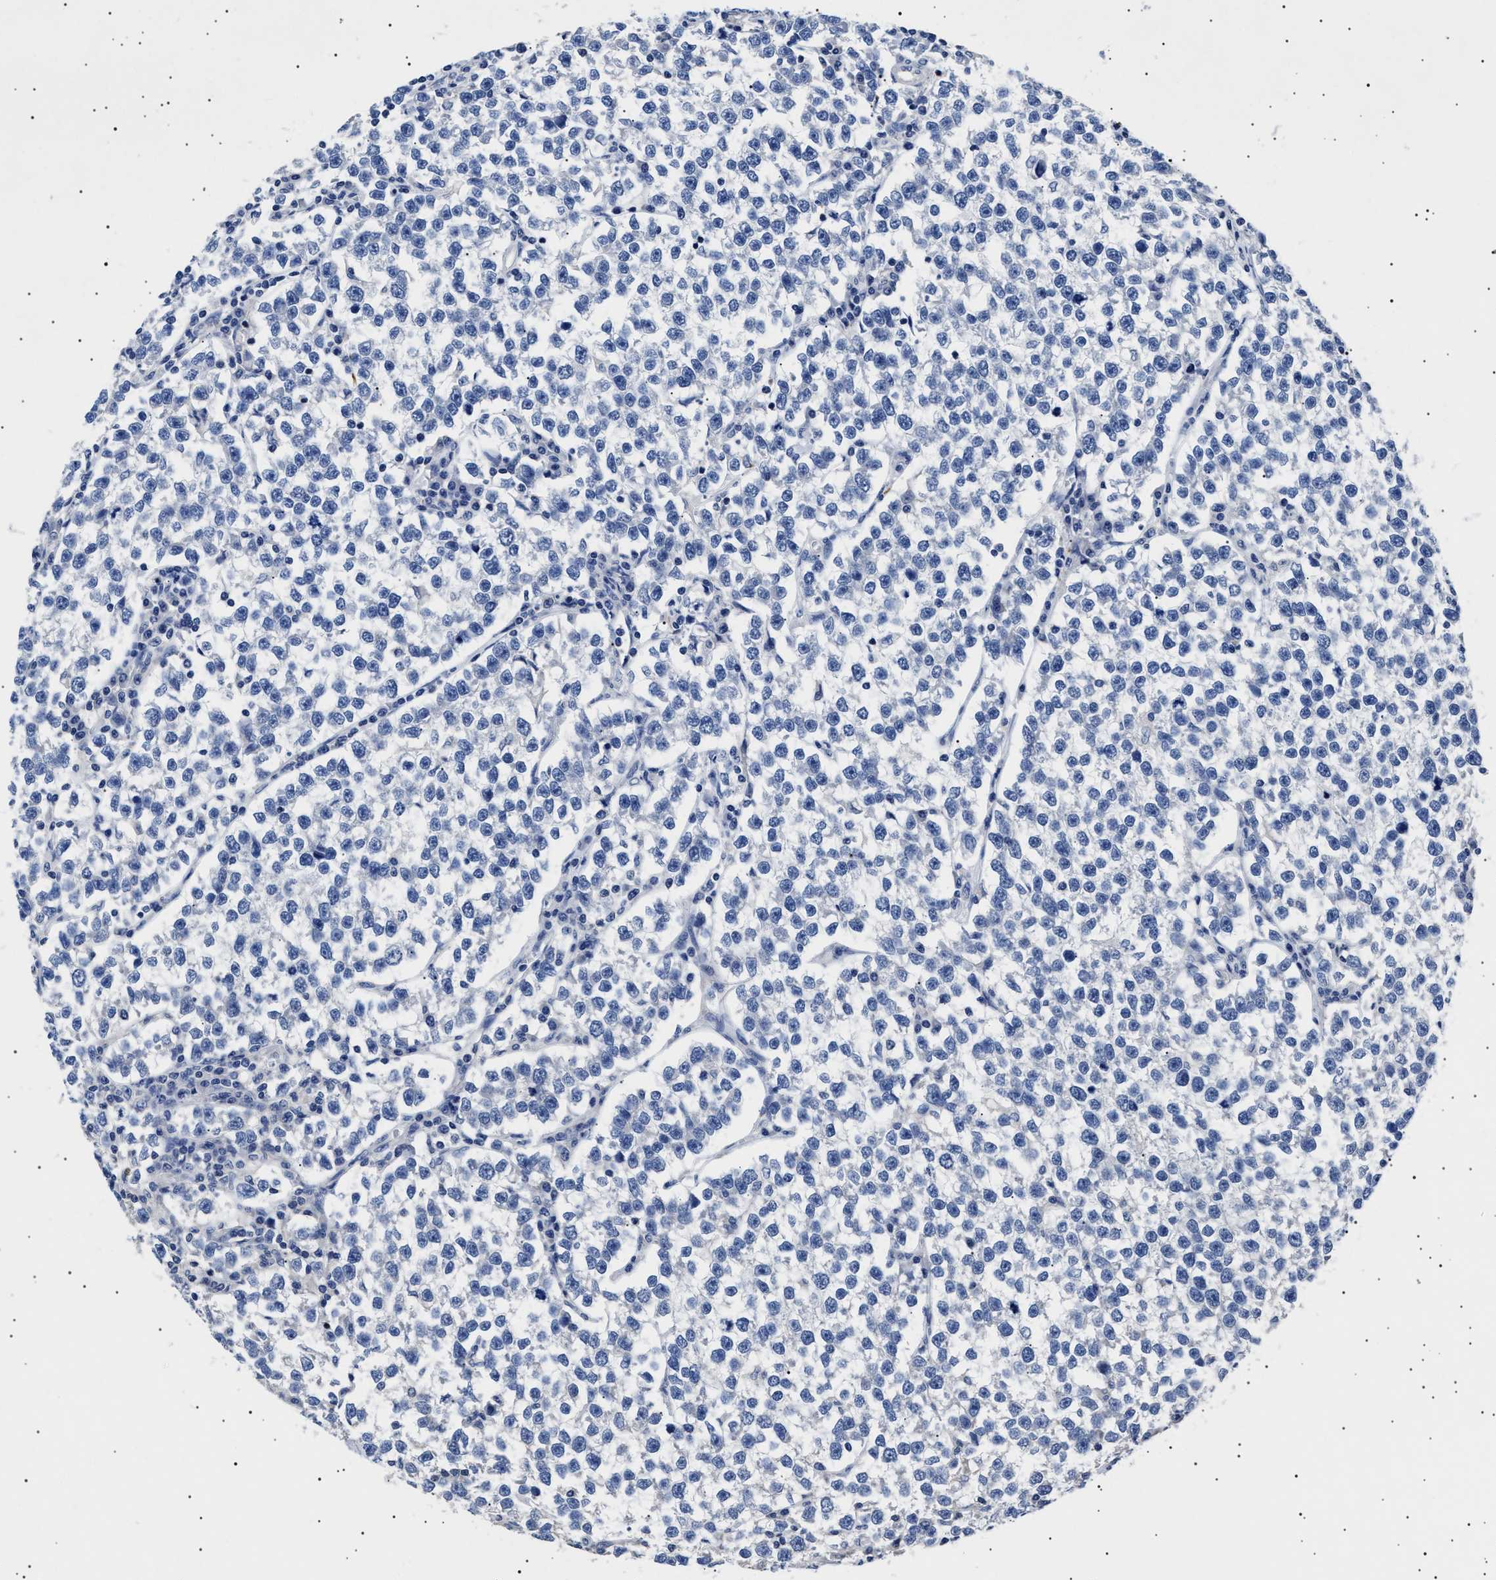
{"staining": {"intensity": "negative", "quantity": "none", "location": "none"}, "tissue": "testis cancer", "cell_type": "Tumor cells", "image_type": "cancer", "snomed": [{"axis": "morphology", "description": "Normal tissue, NOS"}, {"axis": "morphology", "description": "Seminoma, NOS"}, {"axis": "topography", "description": "Testis"}], "caption": "Micrograph shows no significant protein expression in tumor cells of seminoma (testis).", "gene": "HEMGN", "patient": {"sex": "male", "age": 43}}